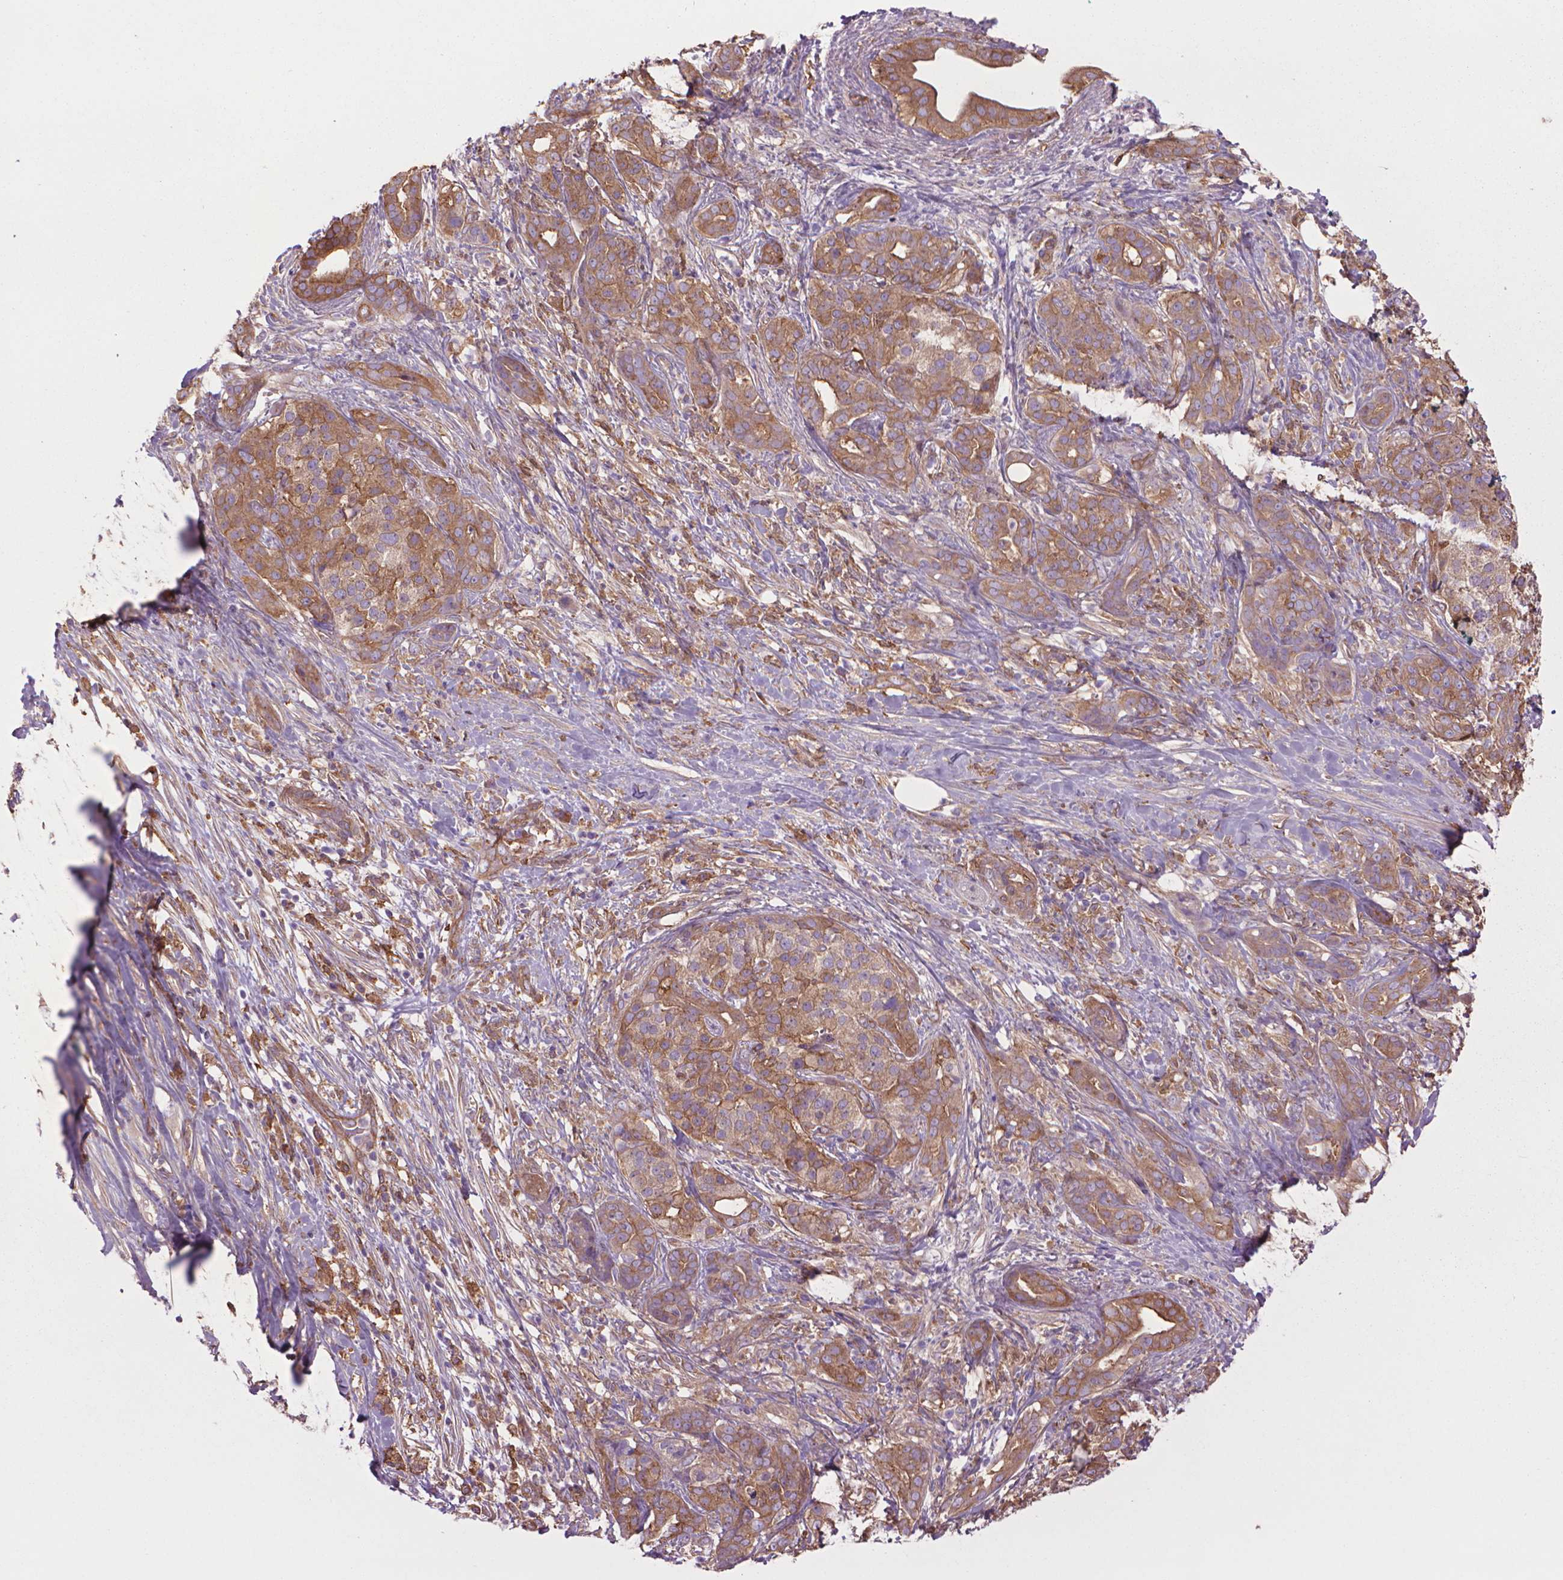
{"staining": {"intensity": "moderate", "quantity": ">75%", "location": "cytoplasmic/membranous"}, "tissue": "pancreatic cancer", "cell_type": "Tumor cells", "image_type": "cancer", "snomed": [{"axis": "morphology", "description": "Normal tissue, NOS"}, {"axis": "morphology", "description": "Inflammation, NOS"}, {"axis": "morphology", "description": "Adenocarcinoma, NOS"}, {"axis": "topography", "description": "Pancreas"}], "caption": "A photomicrograph of human pancreatic adenocarcinoma stained for a protein displays moderate cytoplasmic/membranous brown staining in tumor cells.", "gene": "CORO1B", "patient": {"sex": "male", "age": 57}}